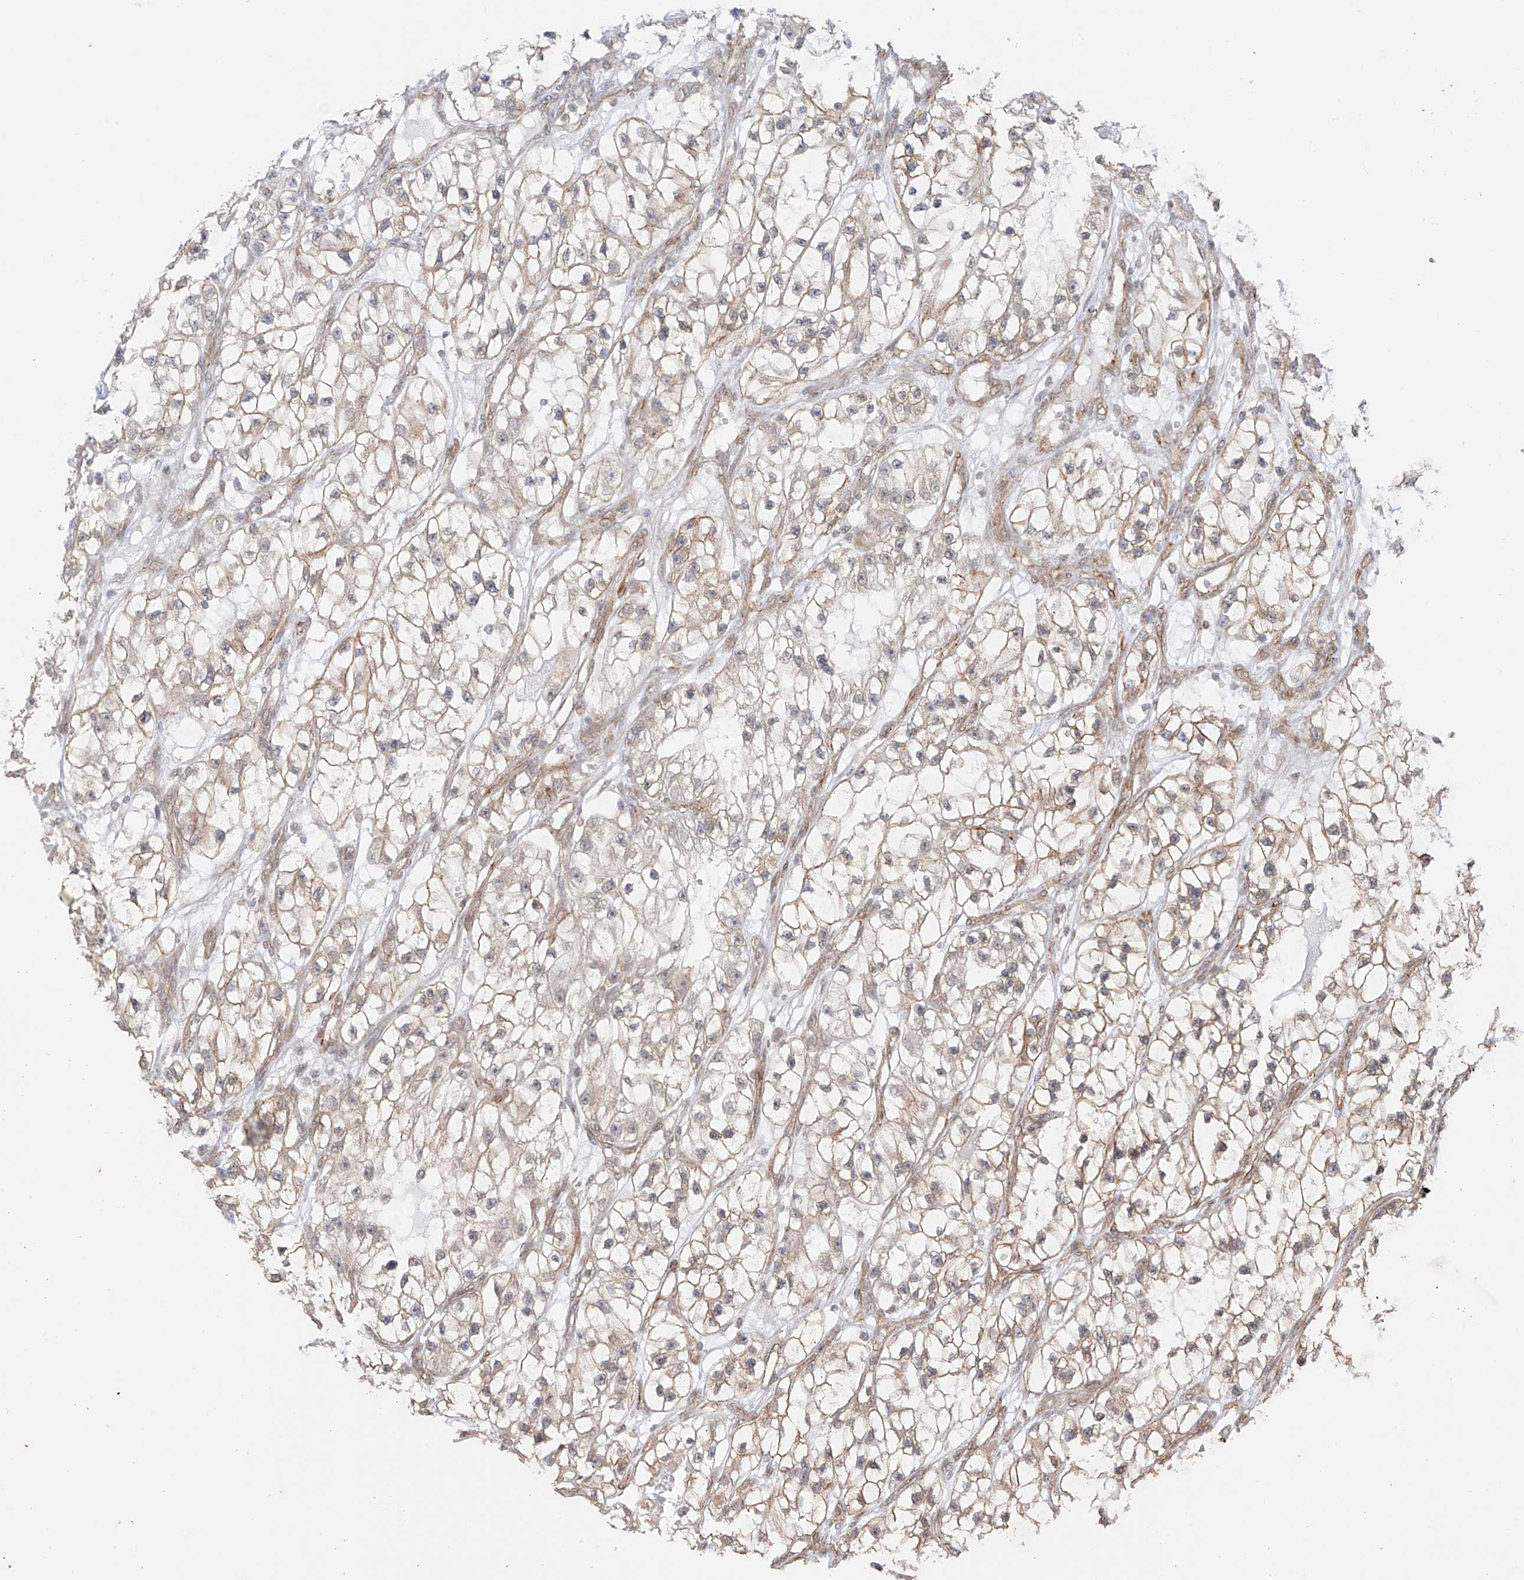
{"staining": {"intensity": "weak", "quantity": ">75%", "location": "cytoplasmic/membranous"}, "tissue": "renal cancer", "cell_type": "Tumor cells", "image_type": "cancer", "snomed": [{"axis": "morphology", "description": "Adenocarcinoma, NOS"}, {"axis": "topography", "description": "Kidney"}], "caption": "Renal cancer stained with immunohistochemistry (IHC) demonstrates weak cytoplasmic/membranous staining in approximately >75% of tumor cells.", "gene": "TTLL5", "patient": {"sex": "female", "age": 57}}